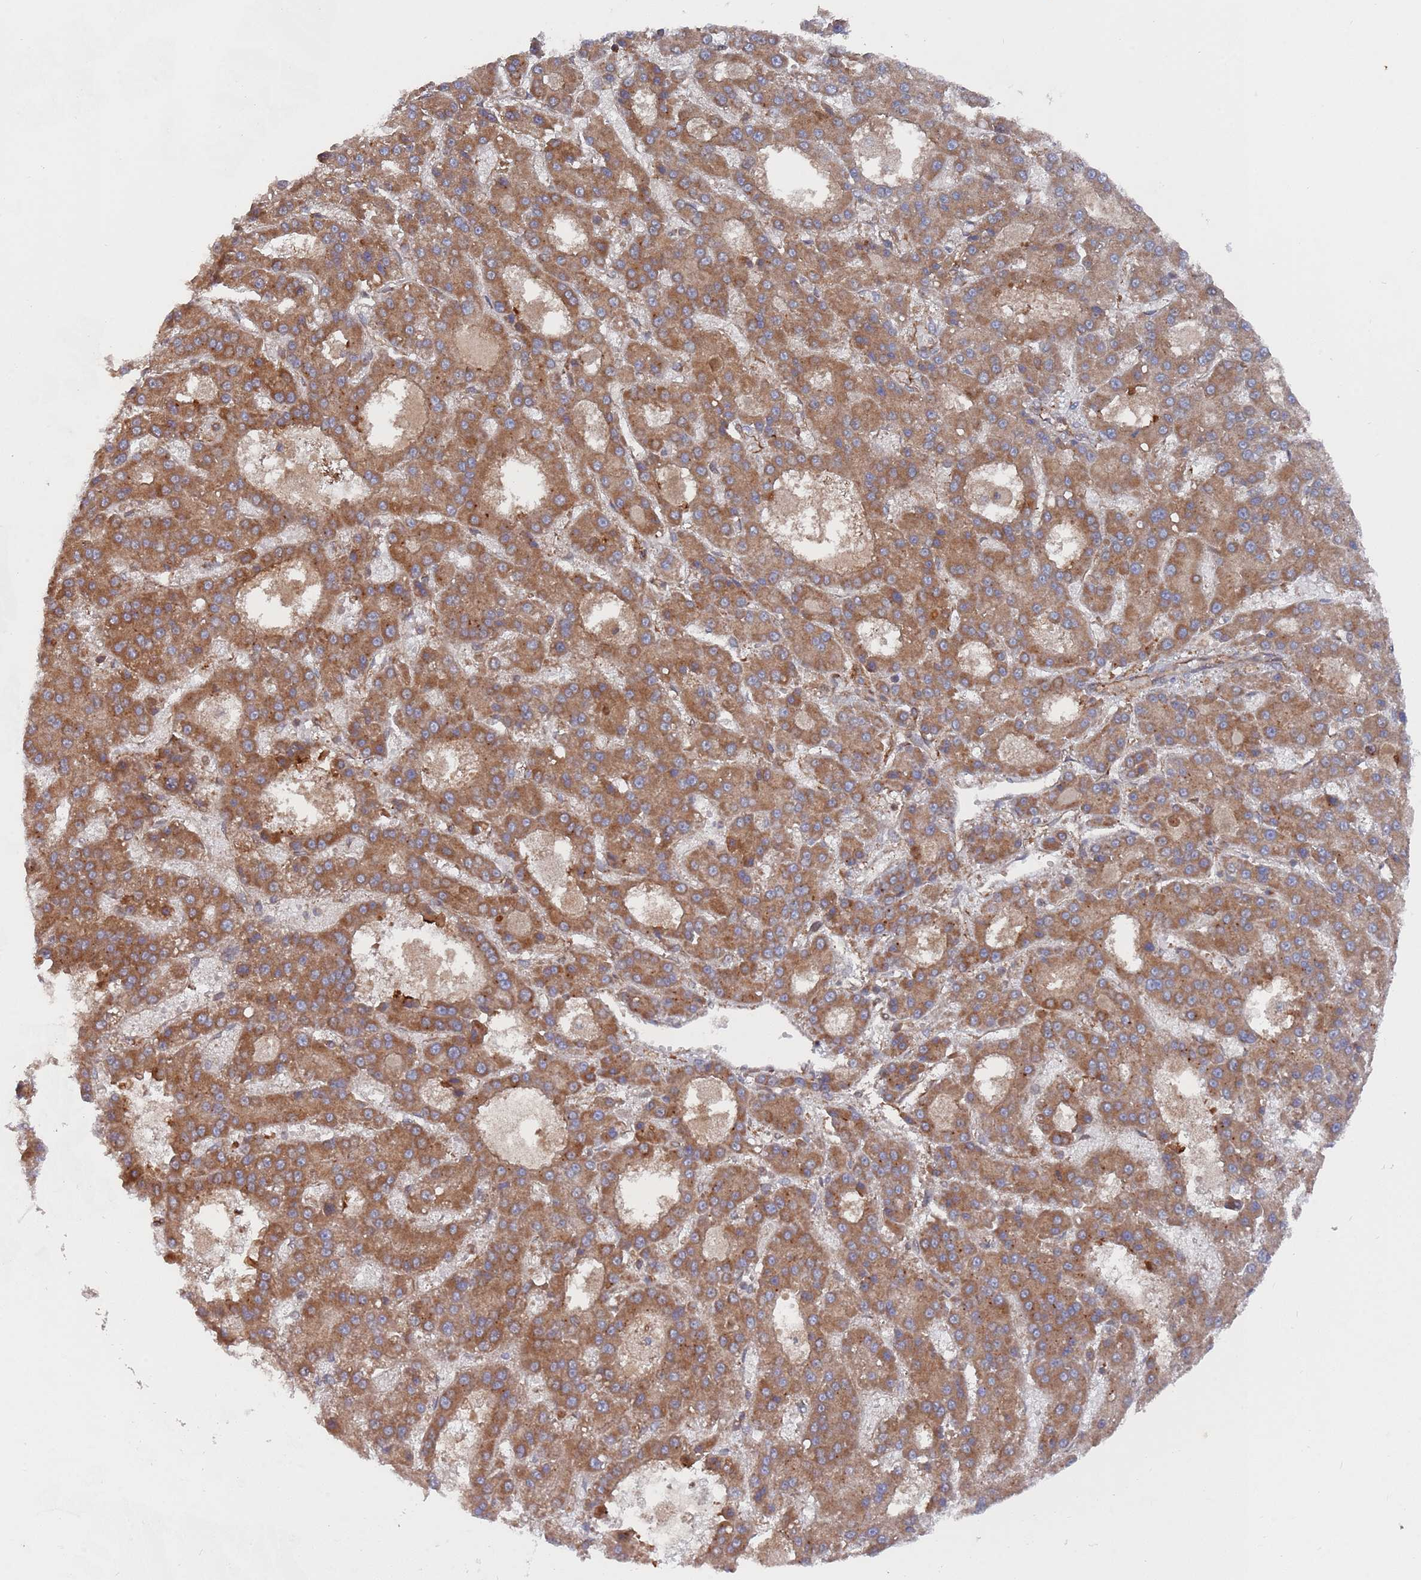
{"staining": {"intensity": "moderate", "quantity": ">75%", "location": "cytoplasmic/membranous"}, "tissue": "liver cancer", "cell_type": "Tumor cells", "image_type": "cancer", "snomed": [{"axis": "morphology", "description": "Carcinoma, Hepatocellular, NOS"}, {"axis": "topography", "description": "Liver"}], "caption": "Liver cancer stained for a protein reveals moderate cytoplasmic/membranous positivity in tumor cells. The staining was performed using DAB (3,3'-diaminobenzidine), with brown indicating positive protein expression. Nuclei are stained blue with hematoxylin.", "gene": "DDX60", "patient": {"sex": "male", "age": 70}}